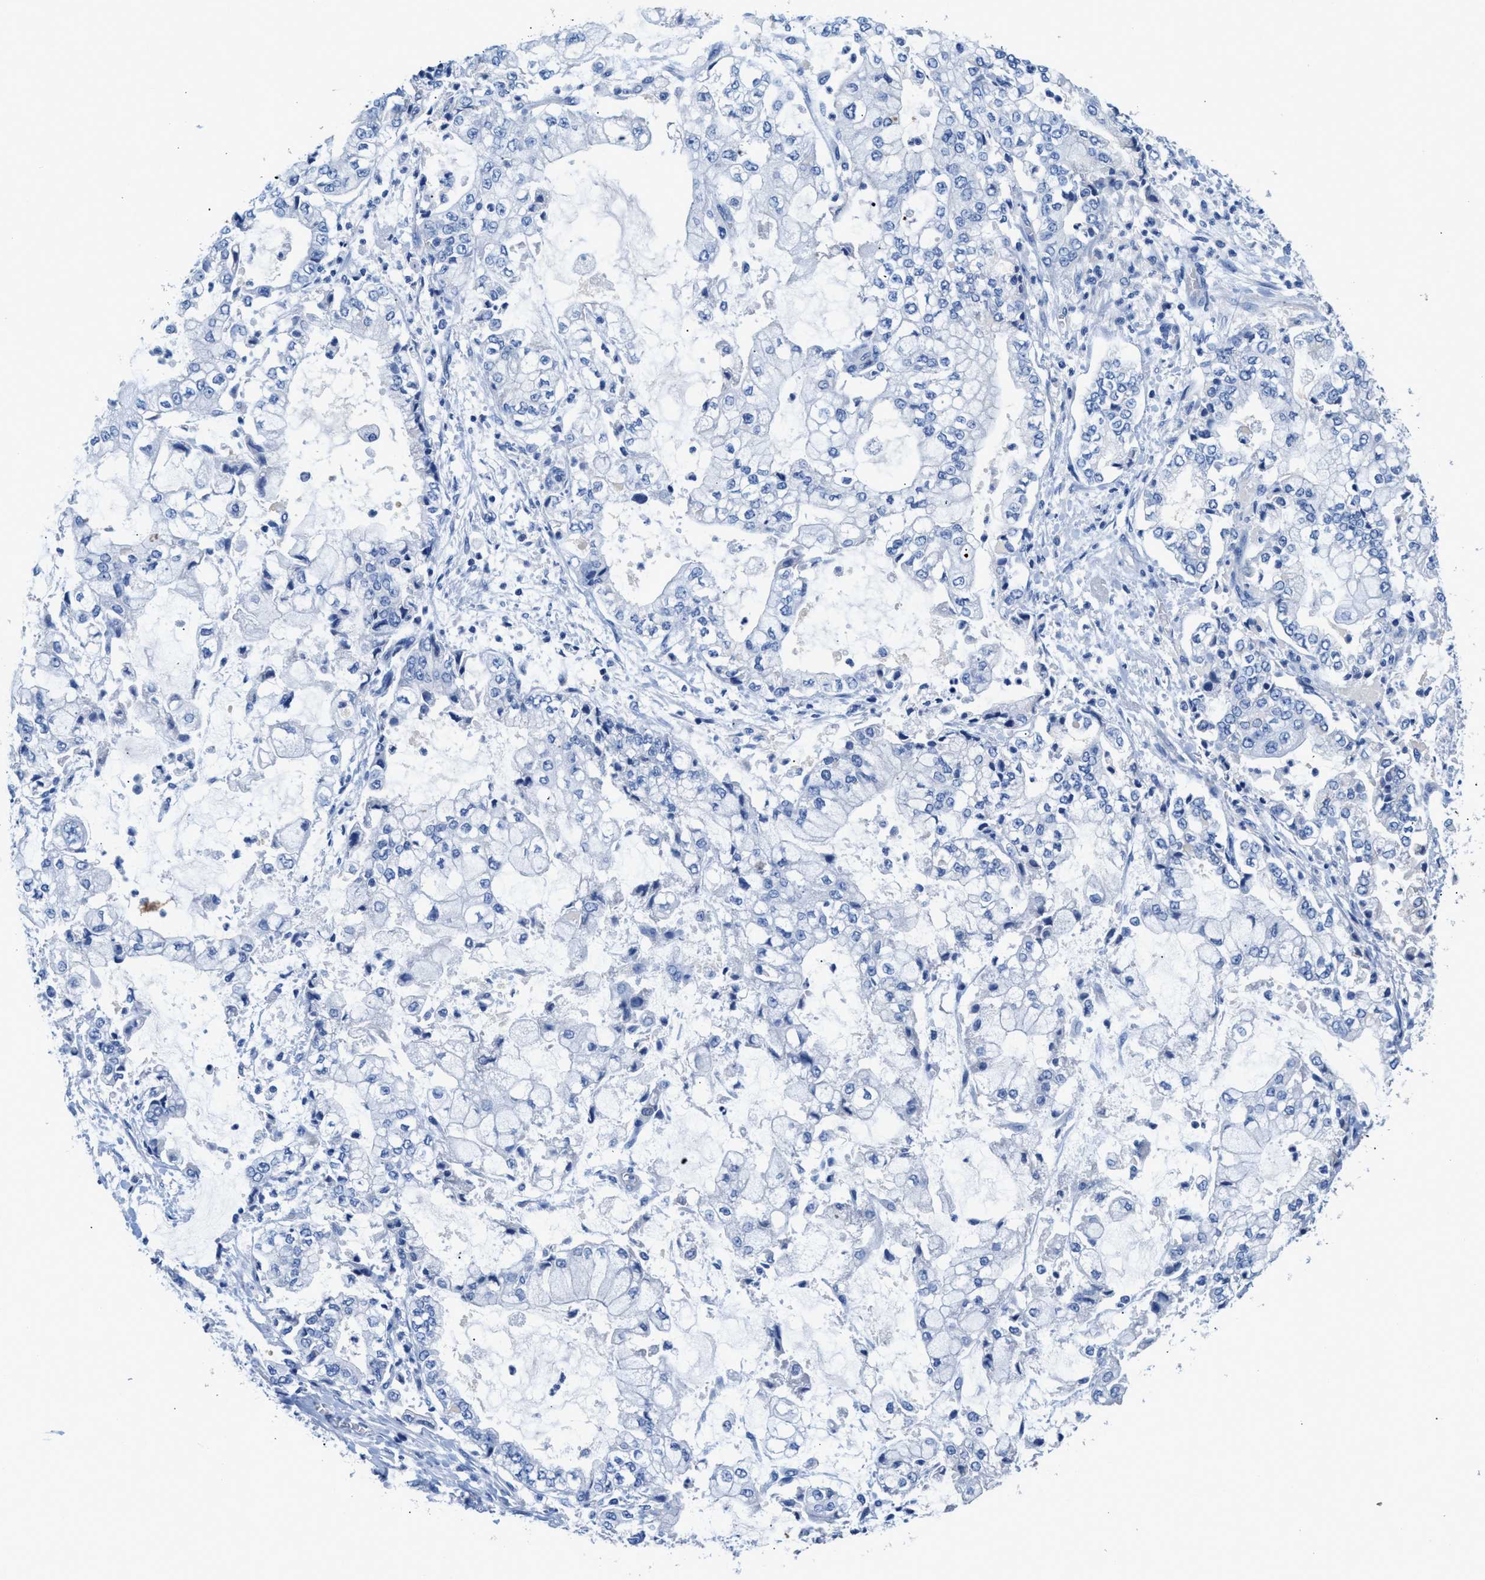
{"staining": {"intensity": "negative", "quantity": "none", "location": "none"}, "tissue": "stomach cancer", "cell_type": "Tumor cells", "image_type": "cancer", "snomed": [{"axis": "morphology", "description": "Adenocarcinoma, NOS"}, {"axis": "topography", "description": "Stomach"}], "caption": "Immunohistochemical staining of human stomach cancer exhibits no significant expression in tumor cells.", "gene": "SLFN13", "patient": {"sex": "male", "age": 76}}